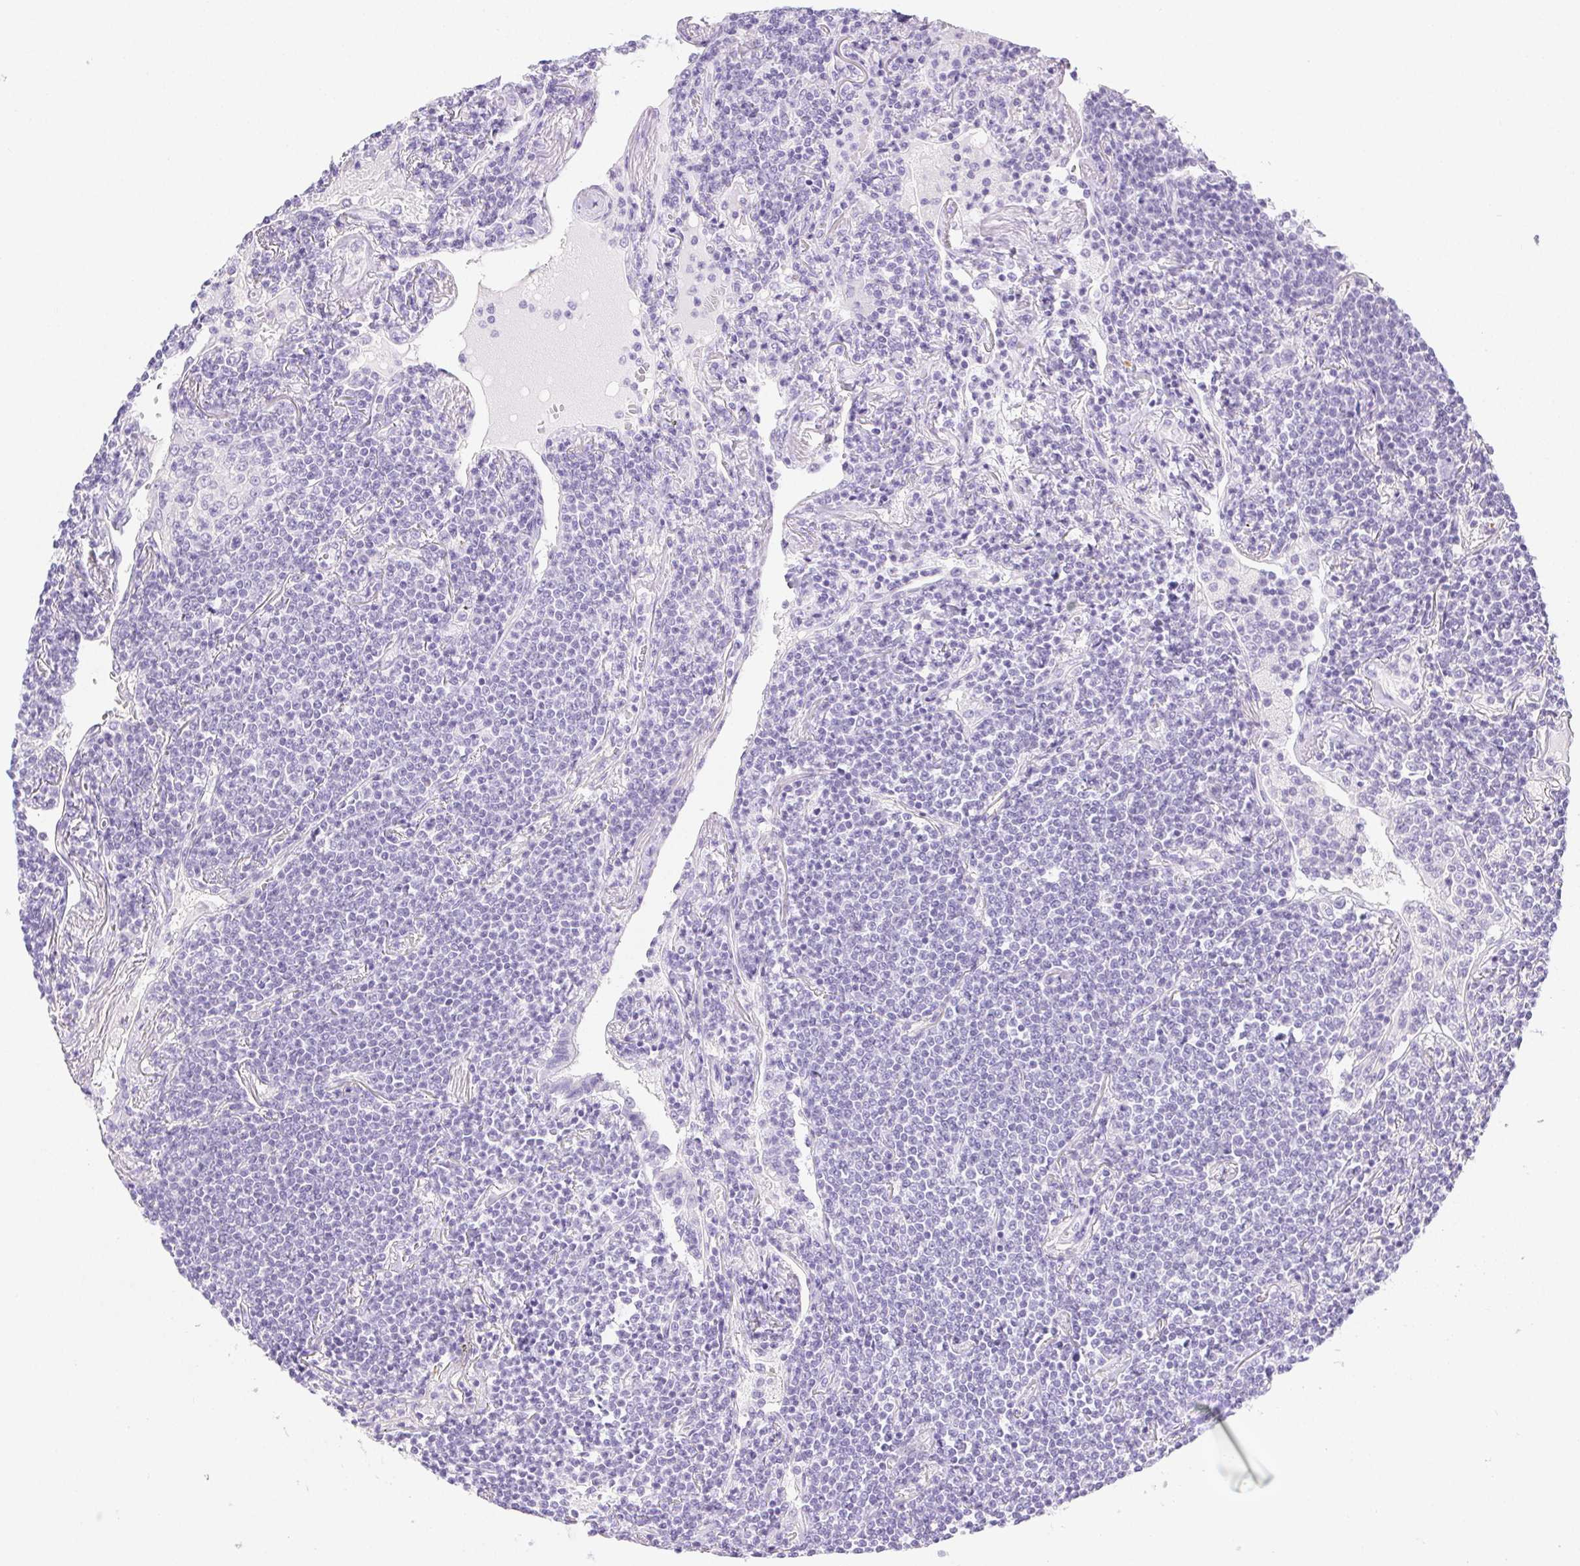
{"staining": {"intensity": "negative", "quantity": "none", "location": "none"}, "tissue": "lymphoma", "cell_type": "Tumor cells", "image_type": "cancer", "snomed": [{"axis": "morphology", "description": "Malignant lymphoma, non-Hodgkin's type, Low grade"}, {"axis": "topography", "description": "Lung"}], "caption": "Tumor cells are negative for protein expression in human lymphoma.", "gene": "PNLIP", "patient": {"sex": "female", "age": 71}}